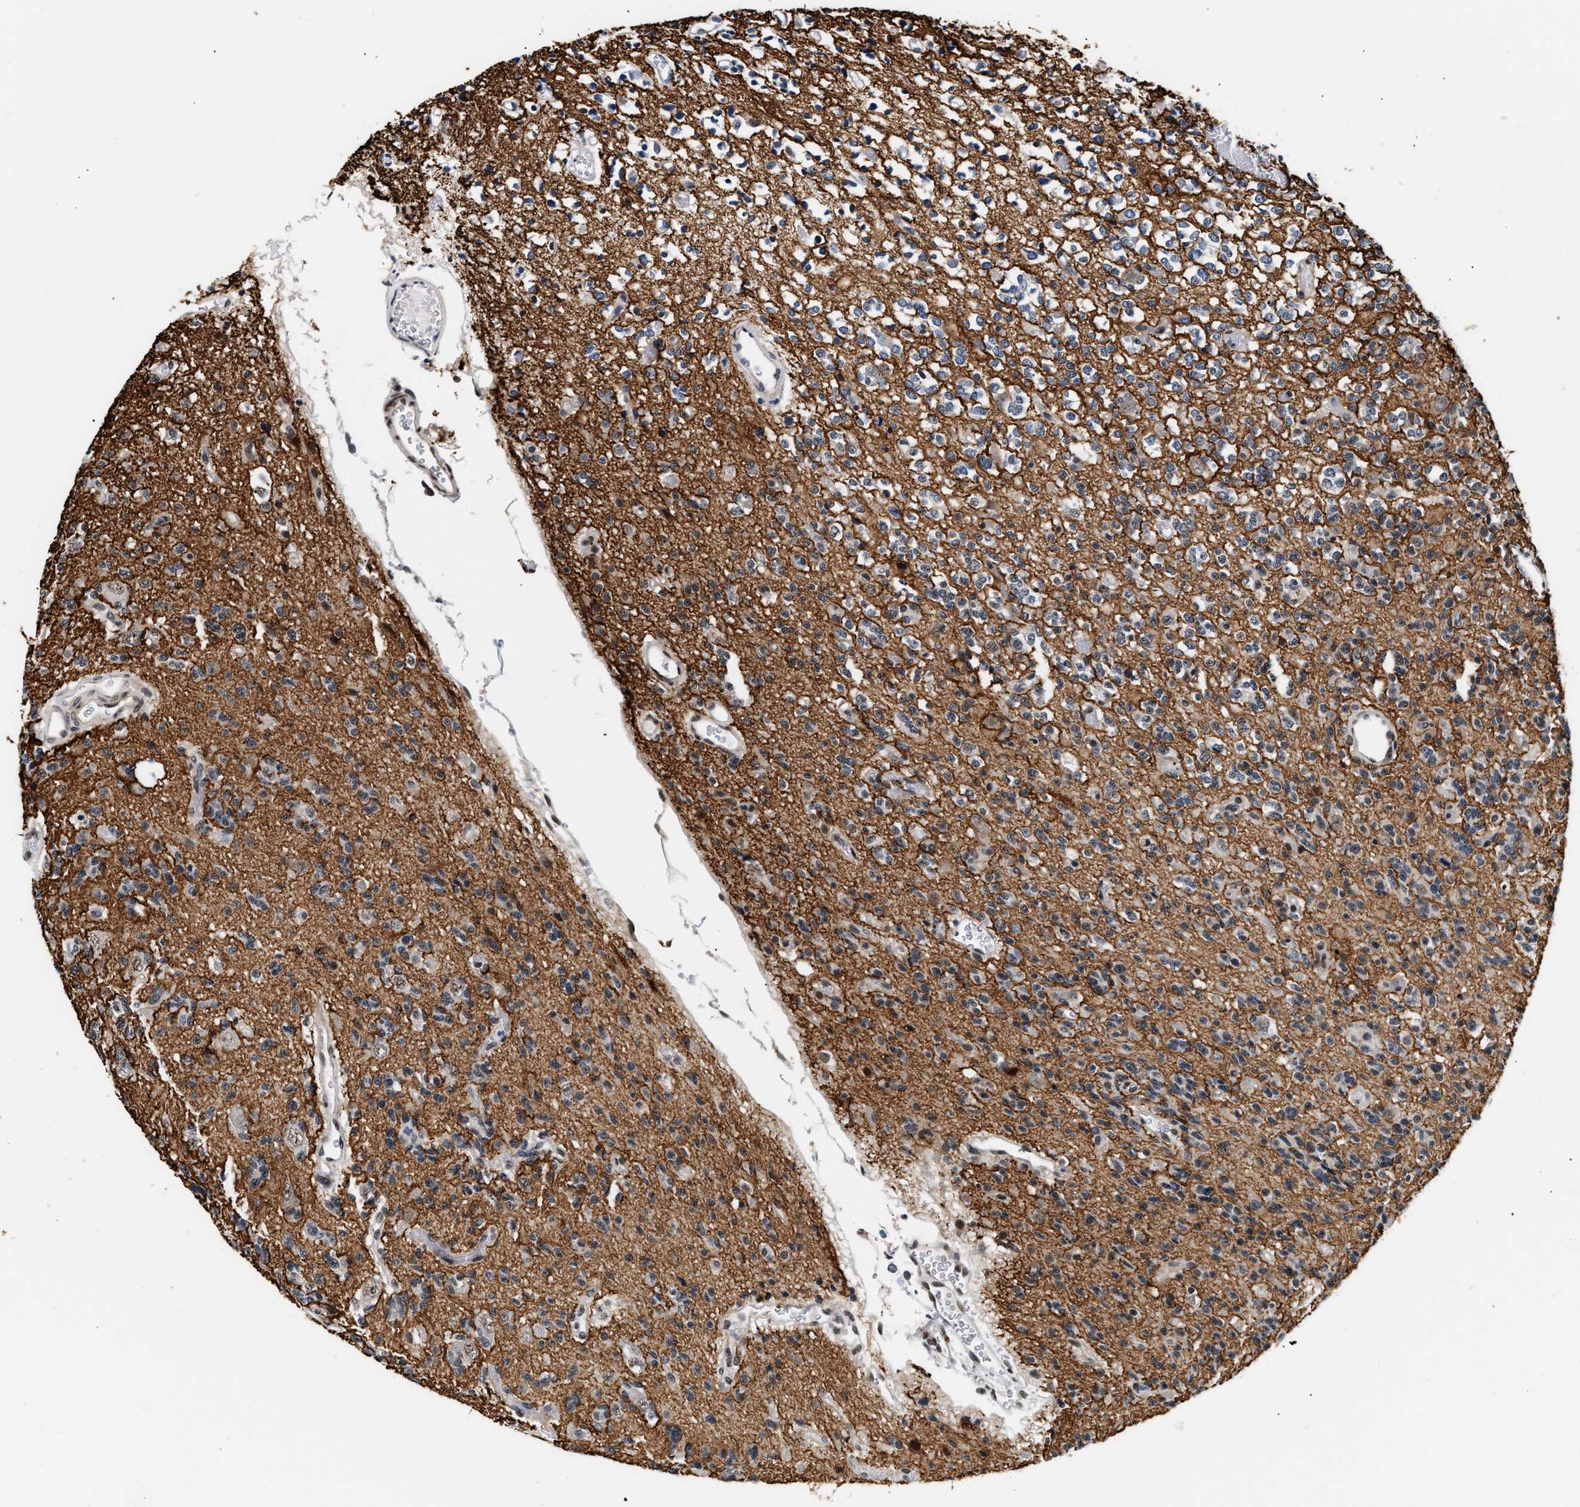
{"staining": {"intensity": "weak", "quantity": "25%-75%", "location": "cytoplasmic/membranous"}, "tissue": "glioma", "cell_type": "Tumor cells", "image_type": "cancer", "snomed": [{"axis": "morphology", "description": "Glioma, malignant, Low grade"}, {"axis": "topography", "description": "Brain"}], "caption": "IHC histopathology image of neoplastic tissue: human low-grade glioma (malignant) stained using immunohistochemistry (IHC) displays low levels of weak protein expression localized specifically in the cytoplasmic/membranous of tumor cells, appearing as a cytoplasmic/membranous brown color.", "gene": "THOC1", "patient": {"sex": "male", "age": 38}}